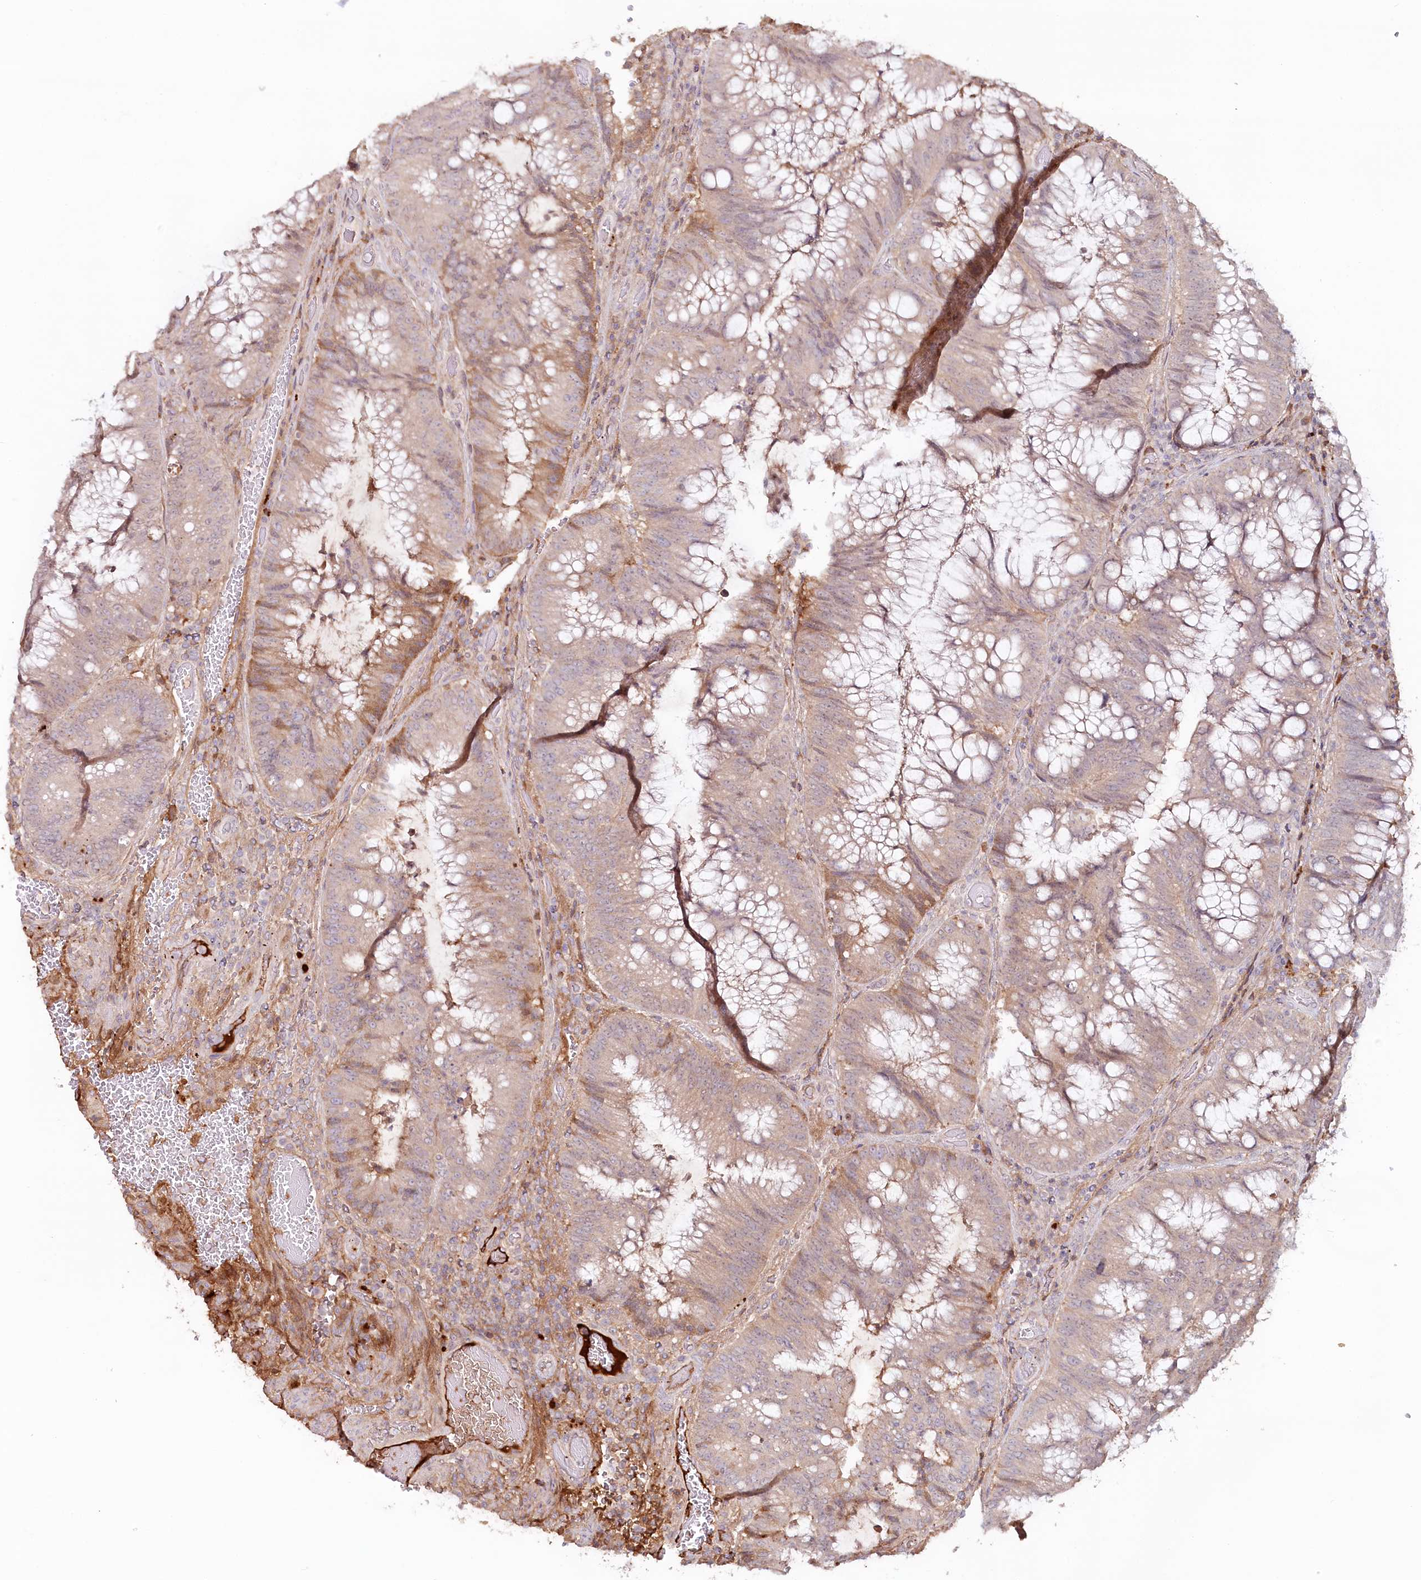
{"staining": {"intensity": "moderate", "quantity": "<25%", "location": "cytoplasmic/membranous"}, "tissue": "colorectal cancer", "cell_type": "Tumor cells", "image_type": "cancer", "snomed": [{"axis": "morphology", "description": "Adenocarcinoma, NOS"}, {"axis": "topography", "description": "Rectum"}], "caption": "The immunohistochemical stain shows moderate cytoplasmic/membranous expression in tumor cells of colorectal cancer (adenocarcinoma) tissue.", "gene": "PSAPL1", "patient": {"sex": "male", "age": 69}}